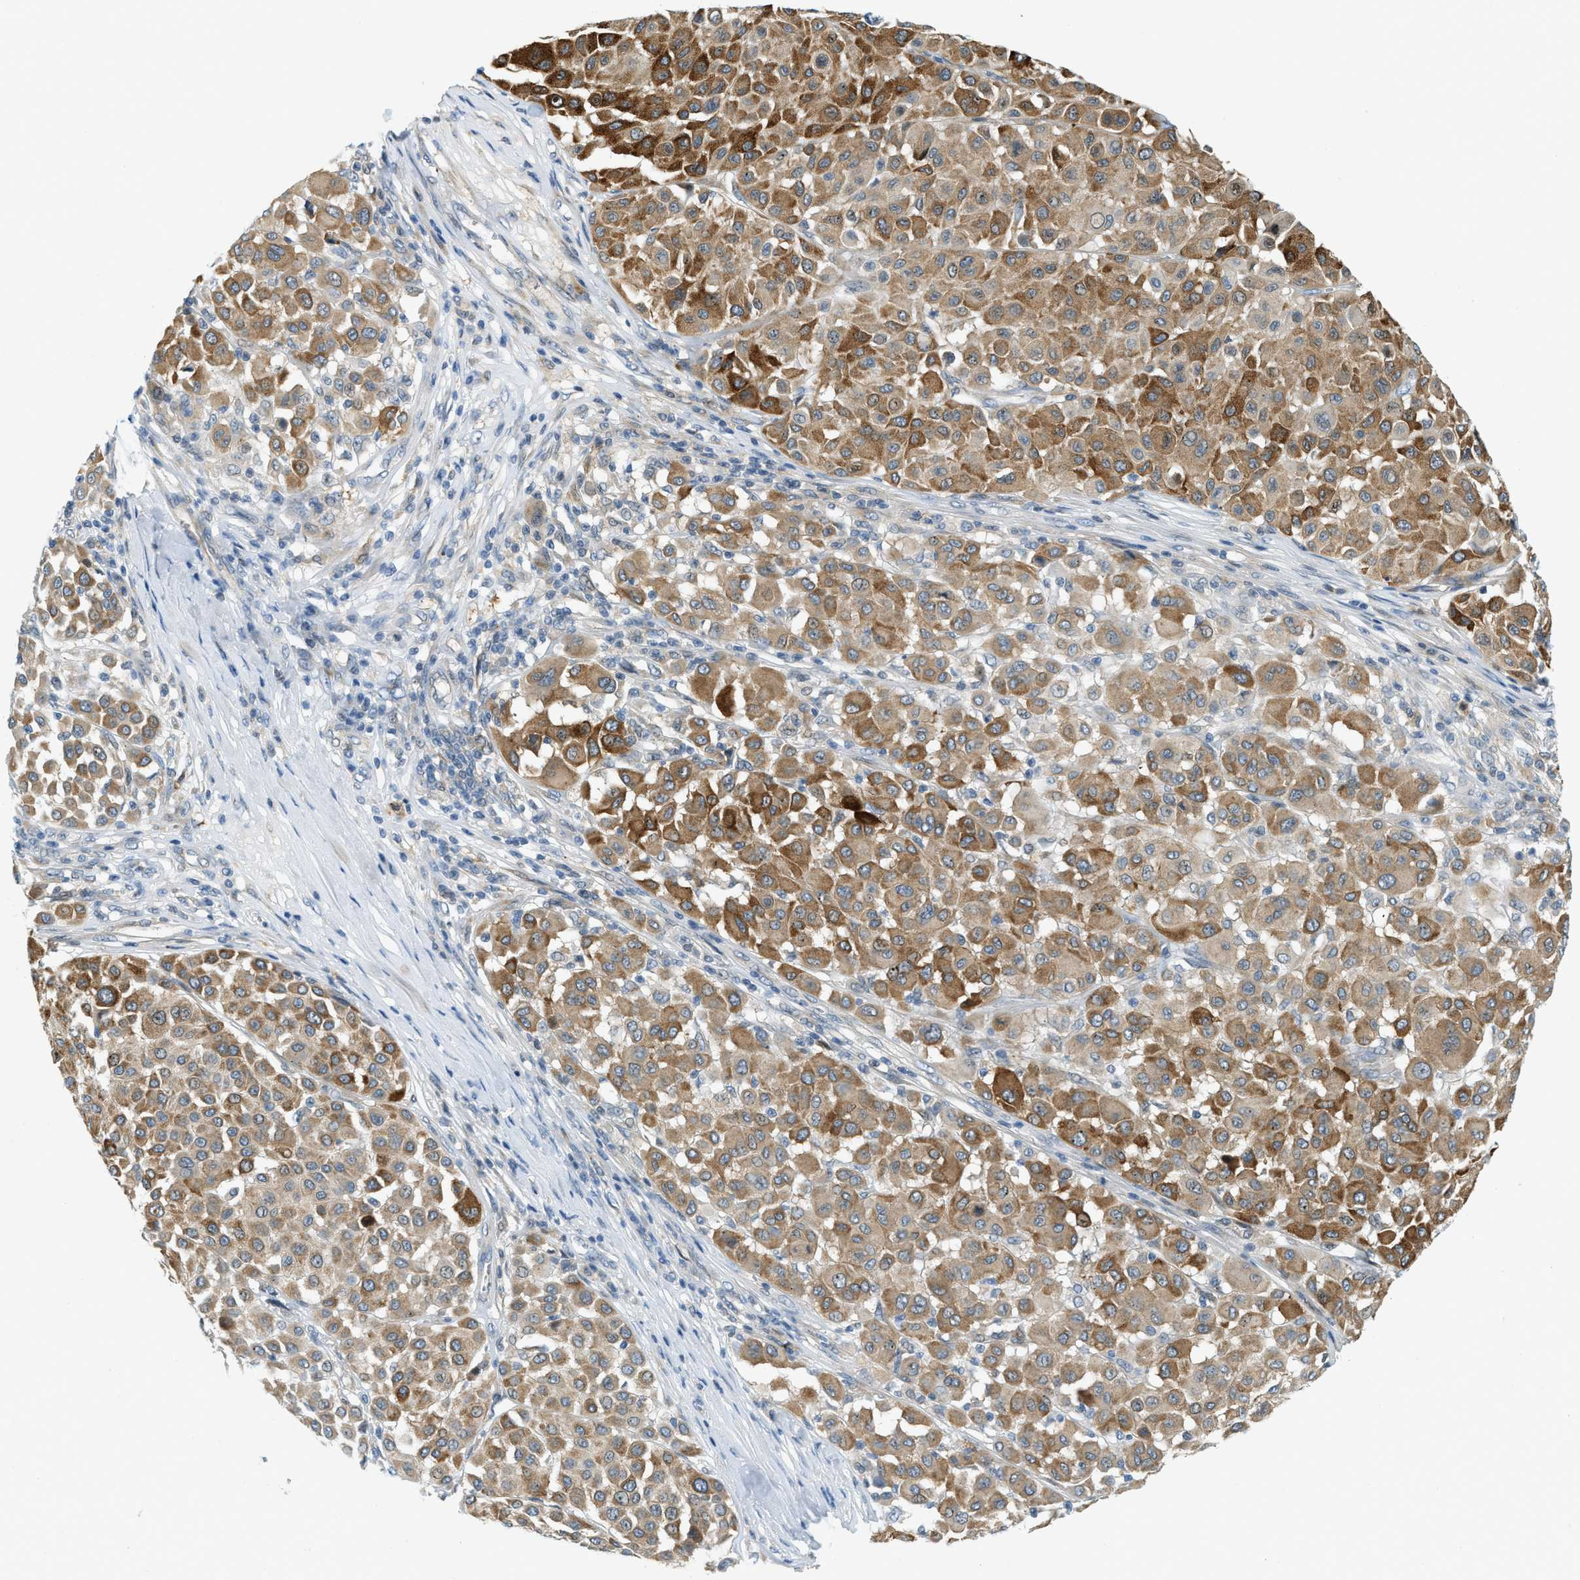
{"staining": {"intensity": "moderate", "quantity": ">75%", "location": "cytoplasmic/membranous"}, "tissue": "melanoma", "cell_type": "Tumor cells", "image_type": "cancer", "snomed": [{"axis": "morphology", "description": "Malignant melanoma, Metastatic site"}, {"axis": "topography", "description": "Soft tissue"}], "caption": "About >75% of tumor cells in human melanoma reveal moderate cytoplasmic/membranous protein positivity as visualized by brown immunohistochemical staining.", "gene": "NME8", "patient": {"sex": "male", "age": 41}}